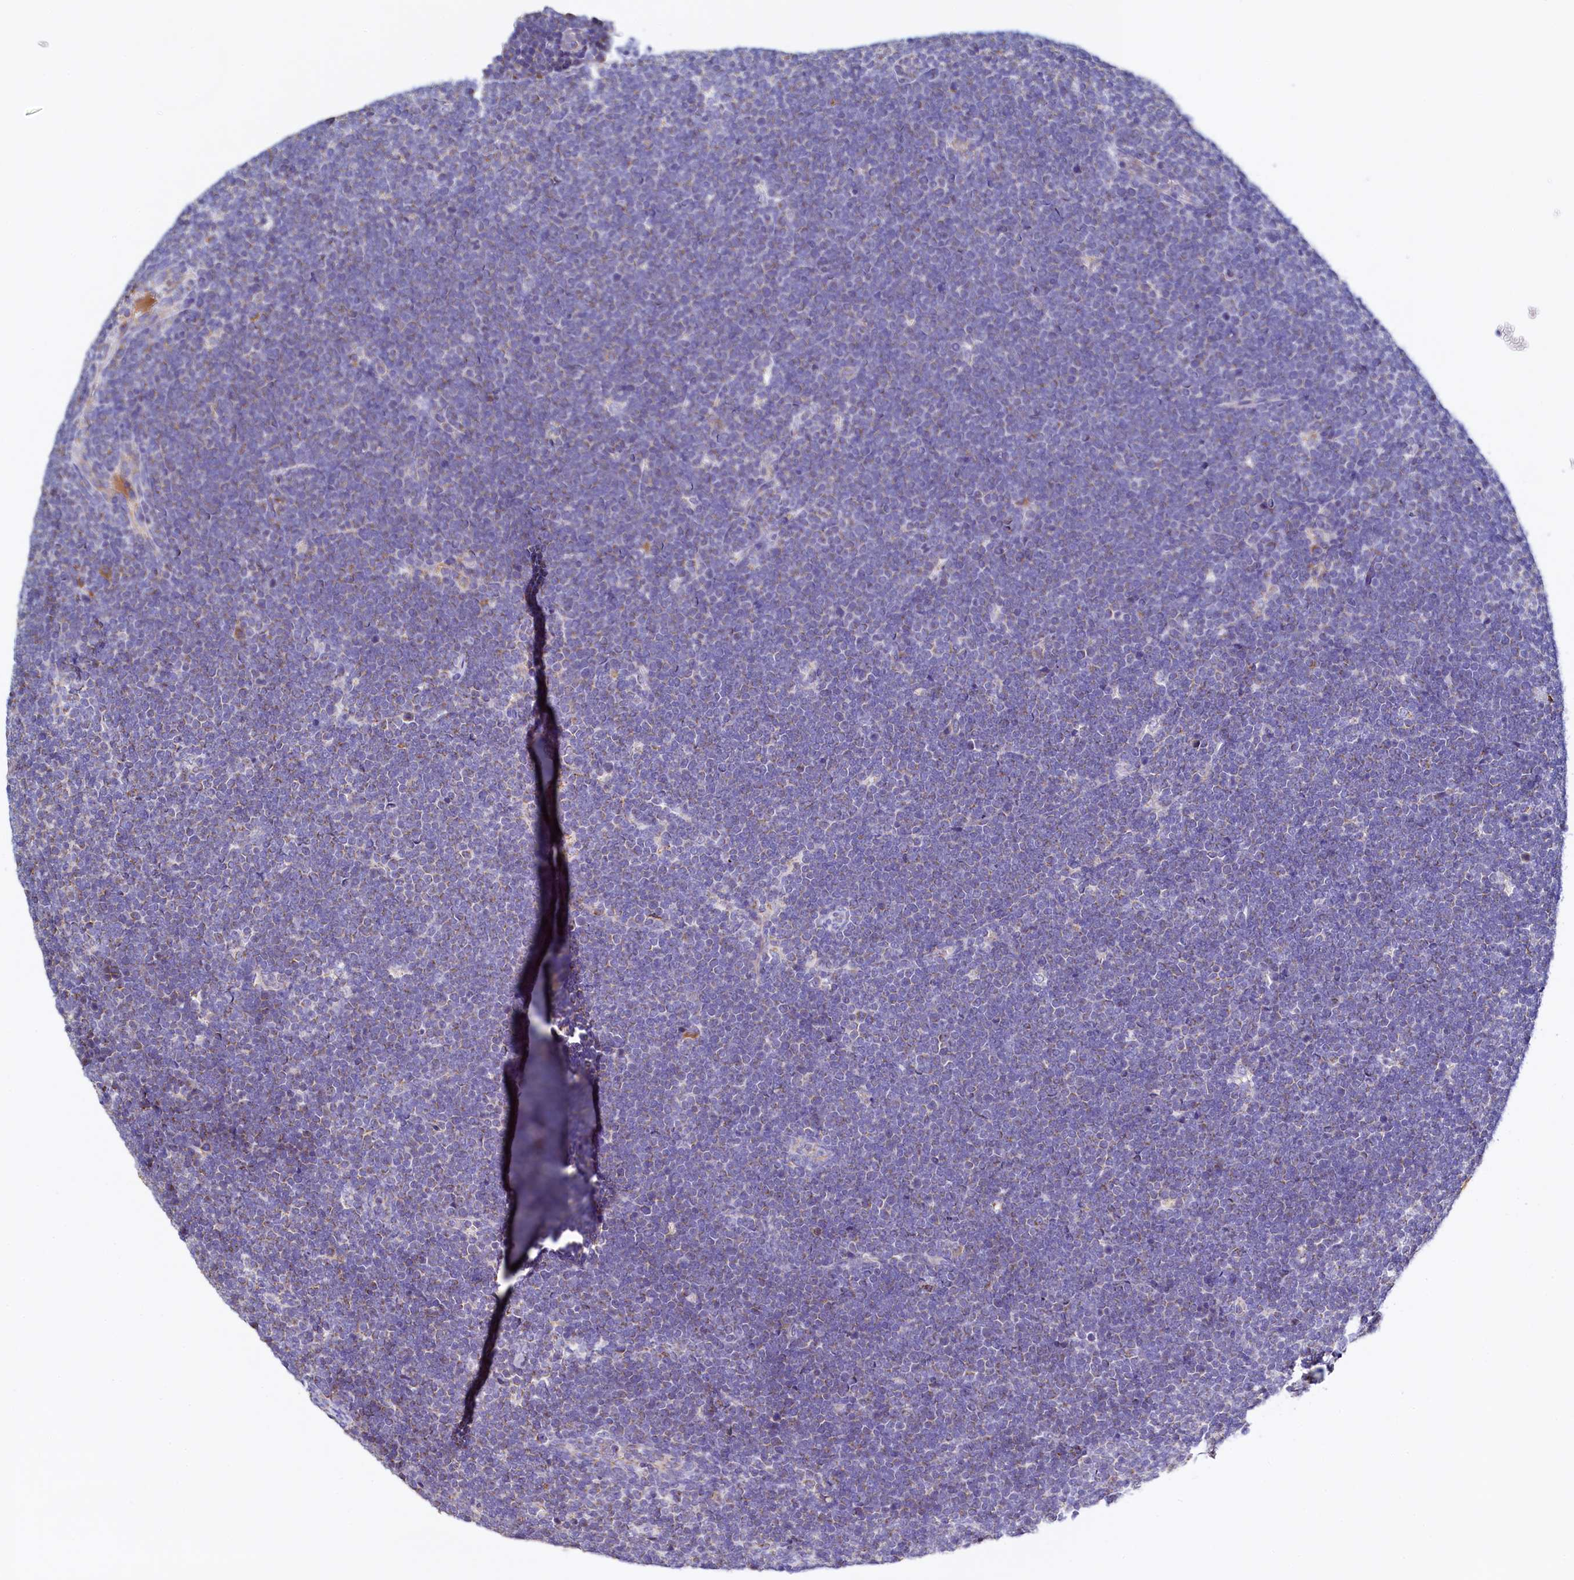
{"staining": {"intensity": "negative", "quantity": "none", "location": "none"}, "tissue": "lymphoma", "cell_type": "Tumor cells", "image_type": "cancer", "snomed": [{"axis": "morphology", "description": "Malignant lymphoma, non-Hodgkin's type, High grade"}, {"axis": "topography", "description": "Lymph node"}], "caption": "Lymphoma stained for a protein using immunohistochemistry exhibits no staining tumor cells.", "gene": "POC1A", "patient": {"sex": "male", "age": 13}}